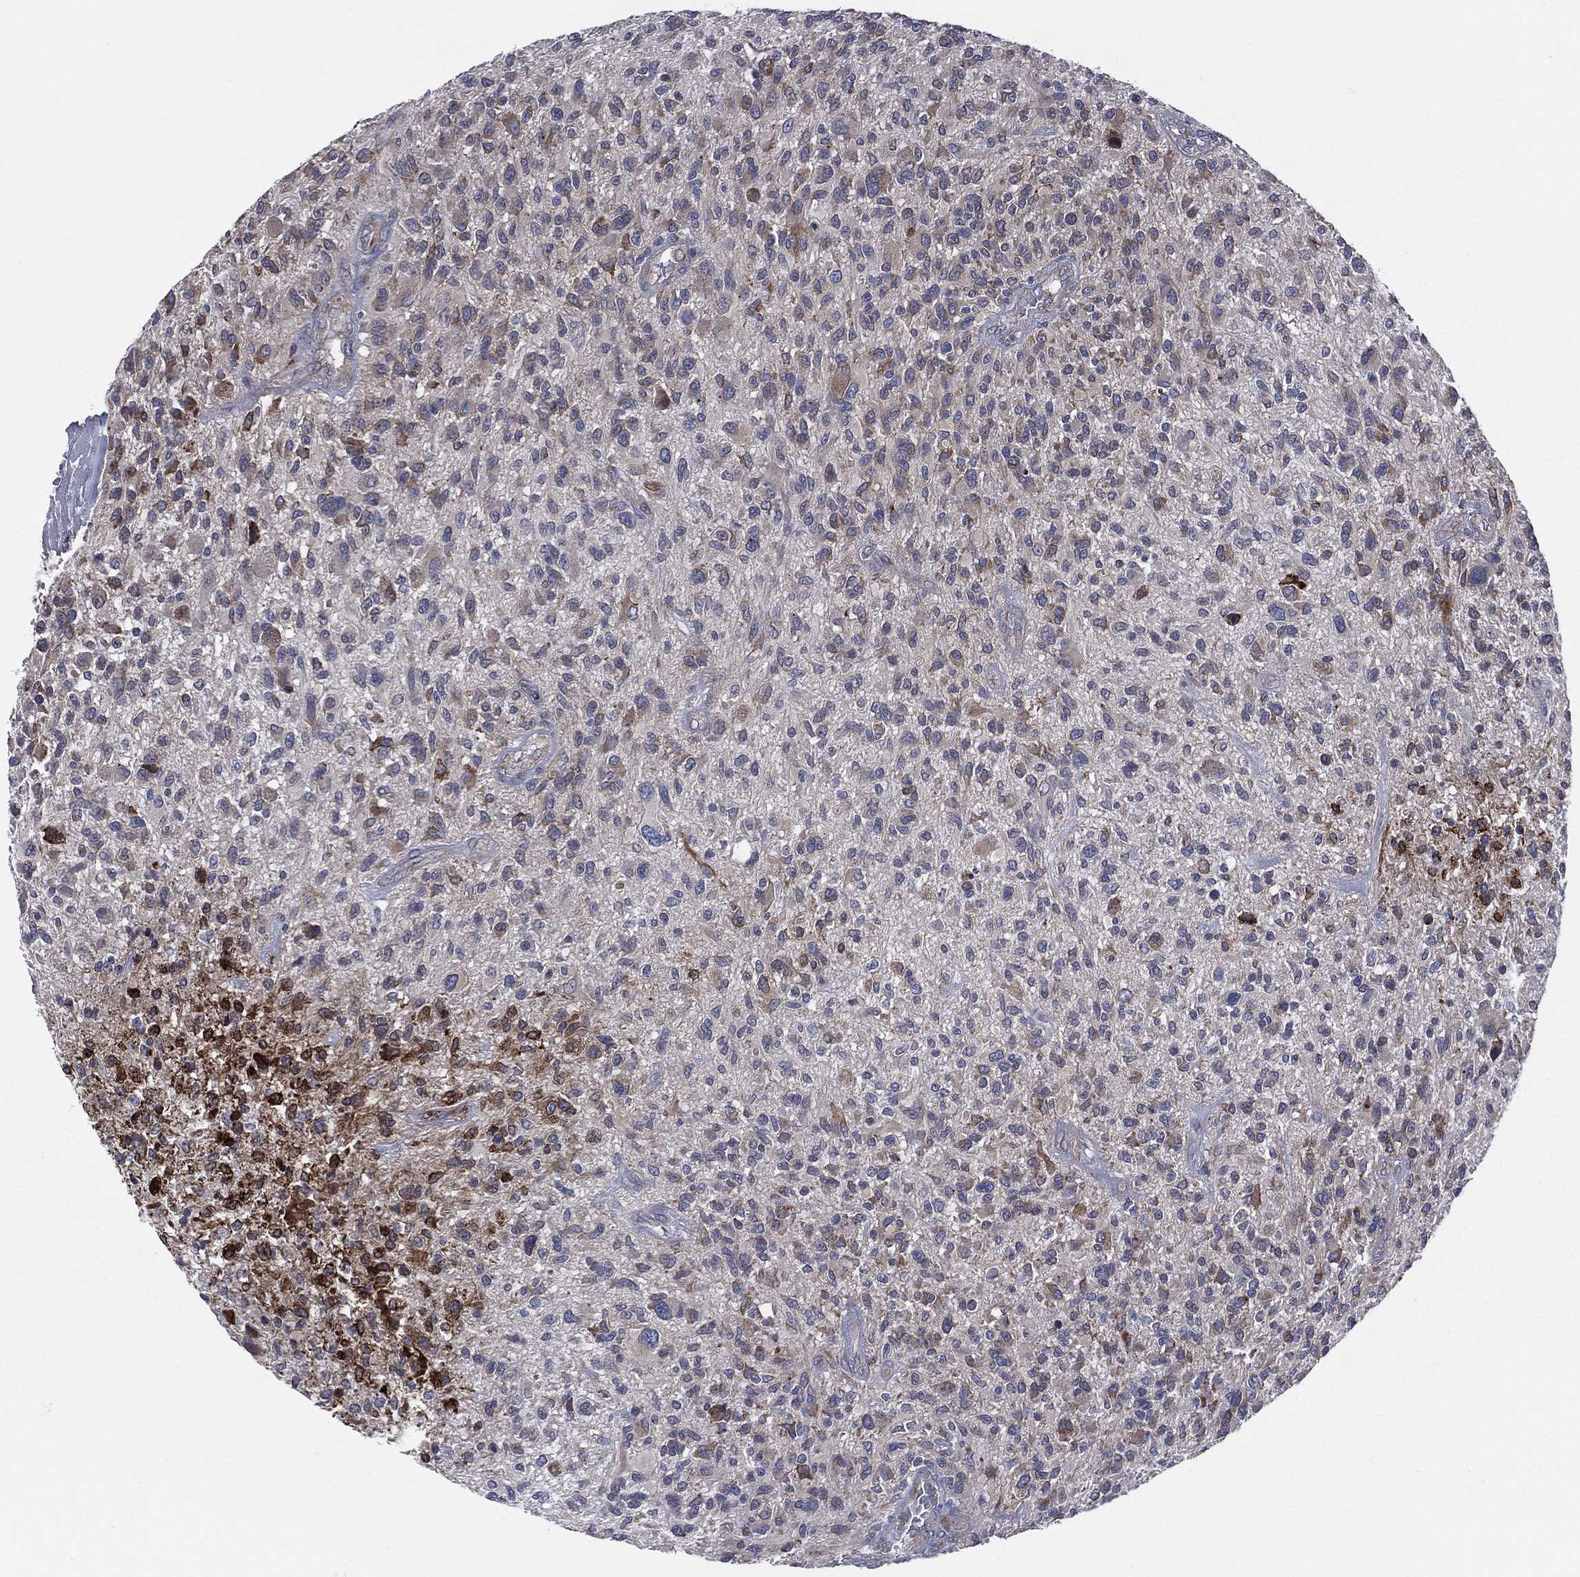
{"staining": {"intensity": "moderate", "quantity": "<25%", "location": "cytoplasmic/membranous"}, "tissue": "glioma", "cell_type": "Tumor cells", "image_type": "cancer", "snomed": [{"axis": "morphology", "description": "Glioma, malignant, High grade"}, {"axis": "topography", "description": "Brain"}], "caption": "Human glioma stained with a protein marker displays moderate staining in tumor cells.", "gene": "CCDC159", "patient": {"sex": "male", "age": 47}}